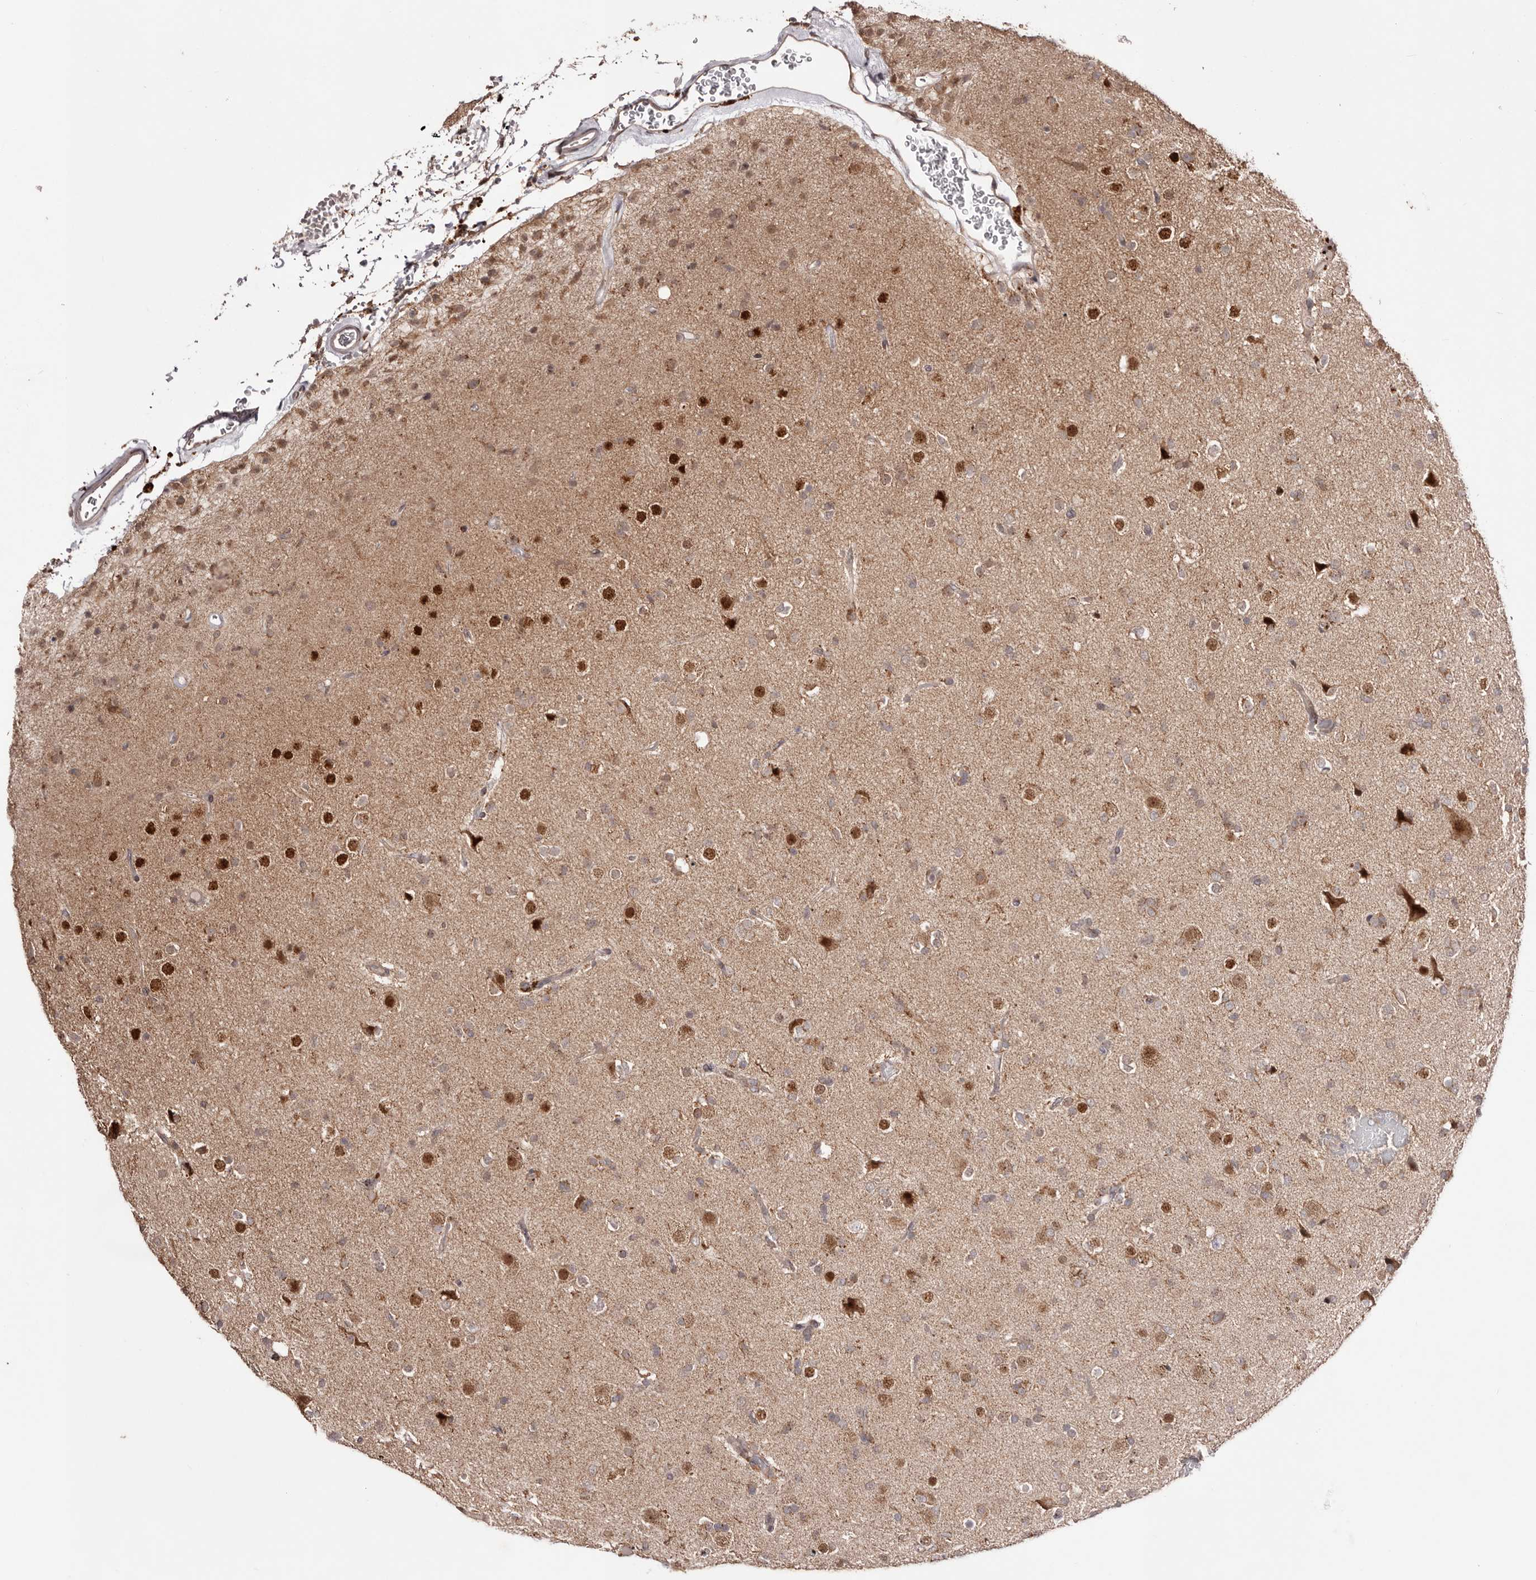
{"staining": {"intensity": "moderate", "quantity": ">75%", "location": "cytoplasmic/membranous,nuclear"}, "tissue": "glioma", "cell_type": "Tumor cells", "image_type": "cancer", "snomed": [{"axis": "morphology", "description": "Glioma, malignant, Low grade"}, {"axis": "topography", "description": "Brain"}], "caption": "A medium amount of moderate cytoplasmic/membranous and nuclear positivity is identified in about >75% of tumor cells in low-grade glioma (malignant) tissue.", "gene": "EGR3", "patient": {"sex": "male", "age": 65}}